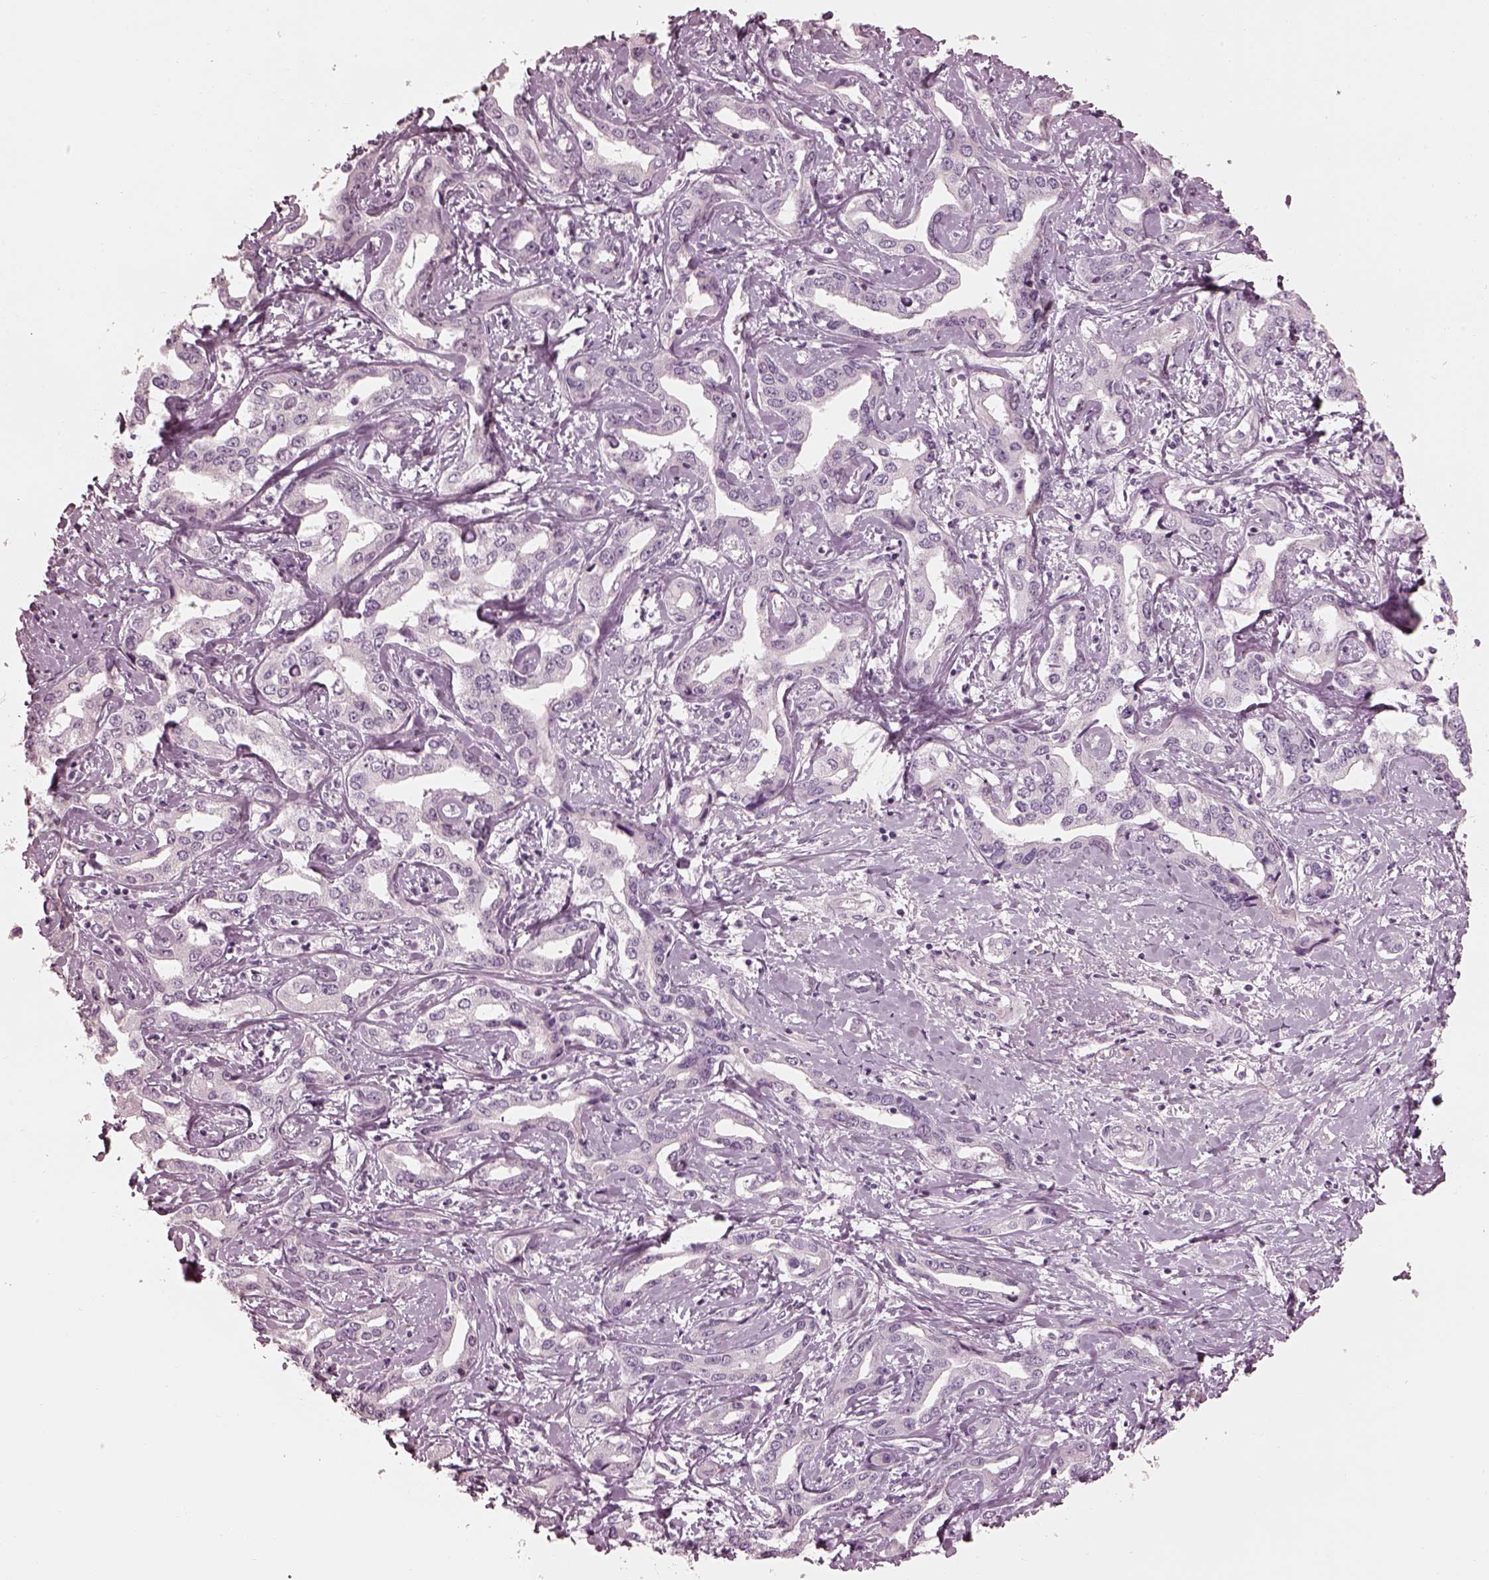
{"staining": {"intensity": "negative", "quantity": "none", "location": "none"}, "tissue": "liver cancer", "cell_type": "Tumor cells", "image_type": "cancer", "snomed": [{"axis": "morphology", "description": "Cholangiocarcinoma"}, {"axis": "topography", "description": "Liver"}], "caption": "Human liver cancer (cholangiocarcinoma) stained for a protein using IHC shows no expression in tumor cells.", "gene": "SAXO2", "patient": {"sex": "male", "age": 59}}